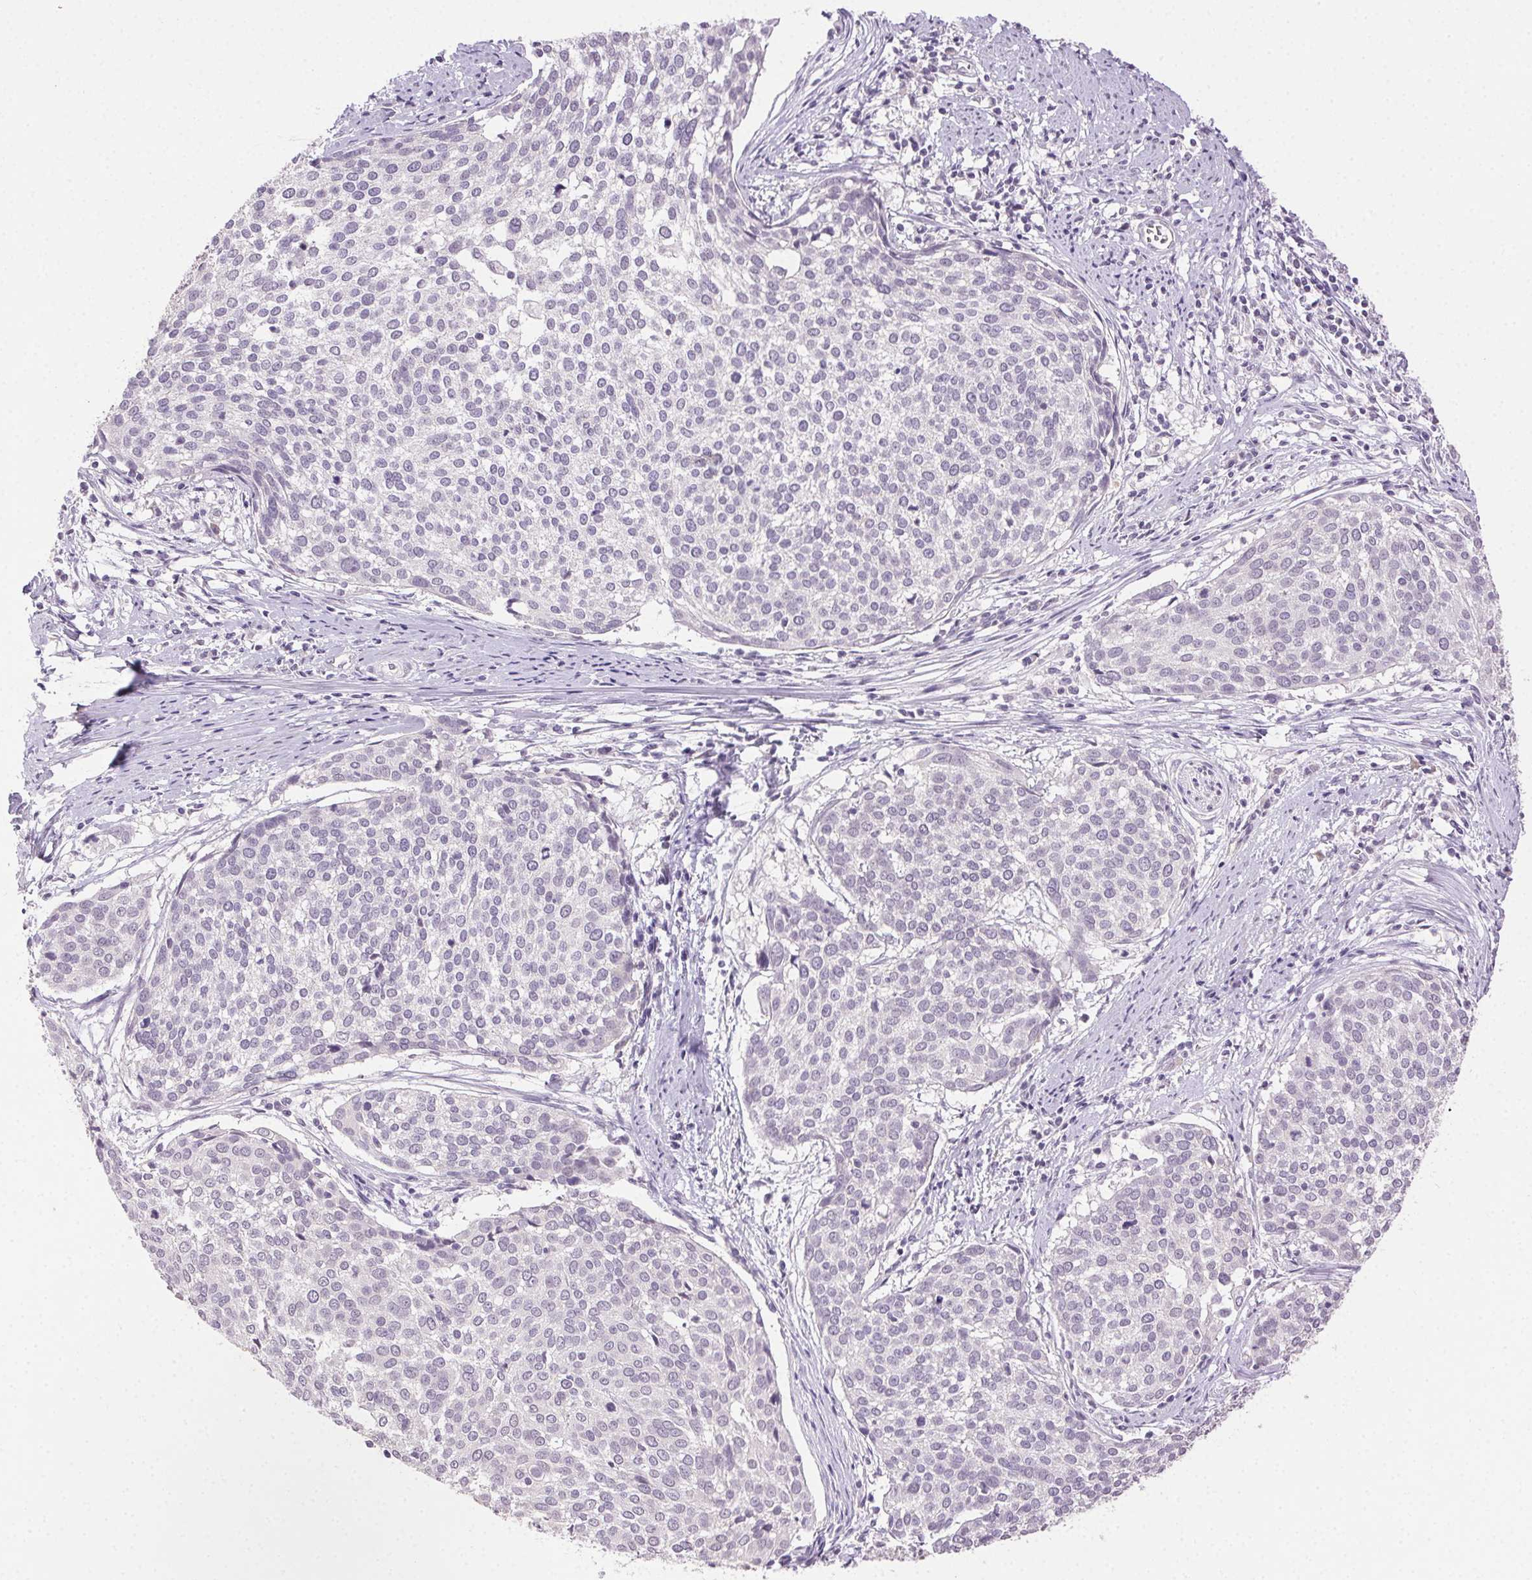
{"staining": {"intensity": "negative", "quantity": "none", "location": "none"}, "tissue": "cervical cancer", "cell_type": "Tumor cells", "image_type": "cancer", "snomed": [{"axis": "morphology", "description": "Squamous cell carcinoma, NOS"}, {"axis": "topography", "description": "Cervix"}], "caption": "There is no significant expression in tumor cells of cervical cancer.", "gene": "CLDN10", "patient": {"sex": "female", "age": 39}}